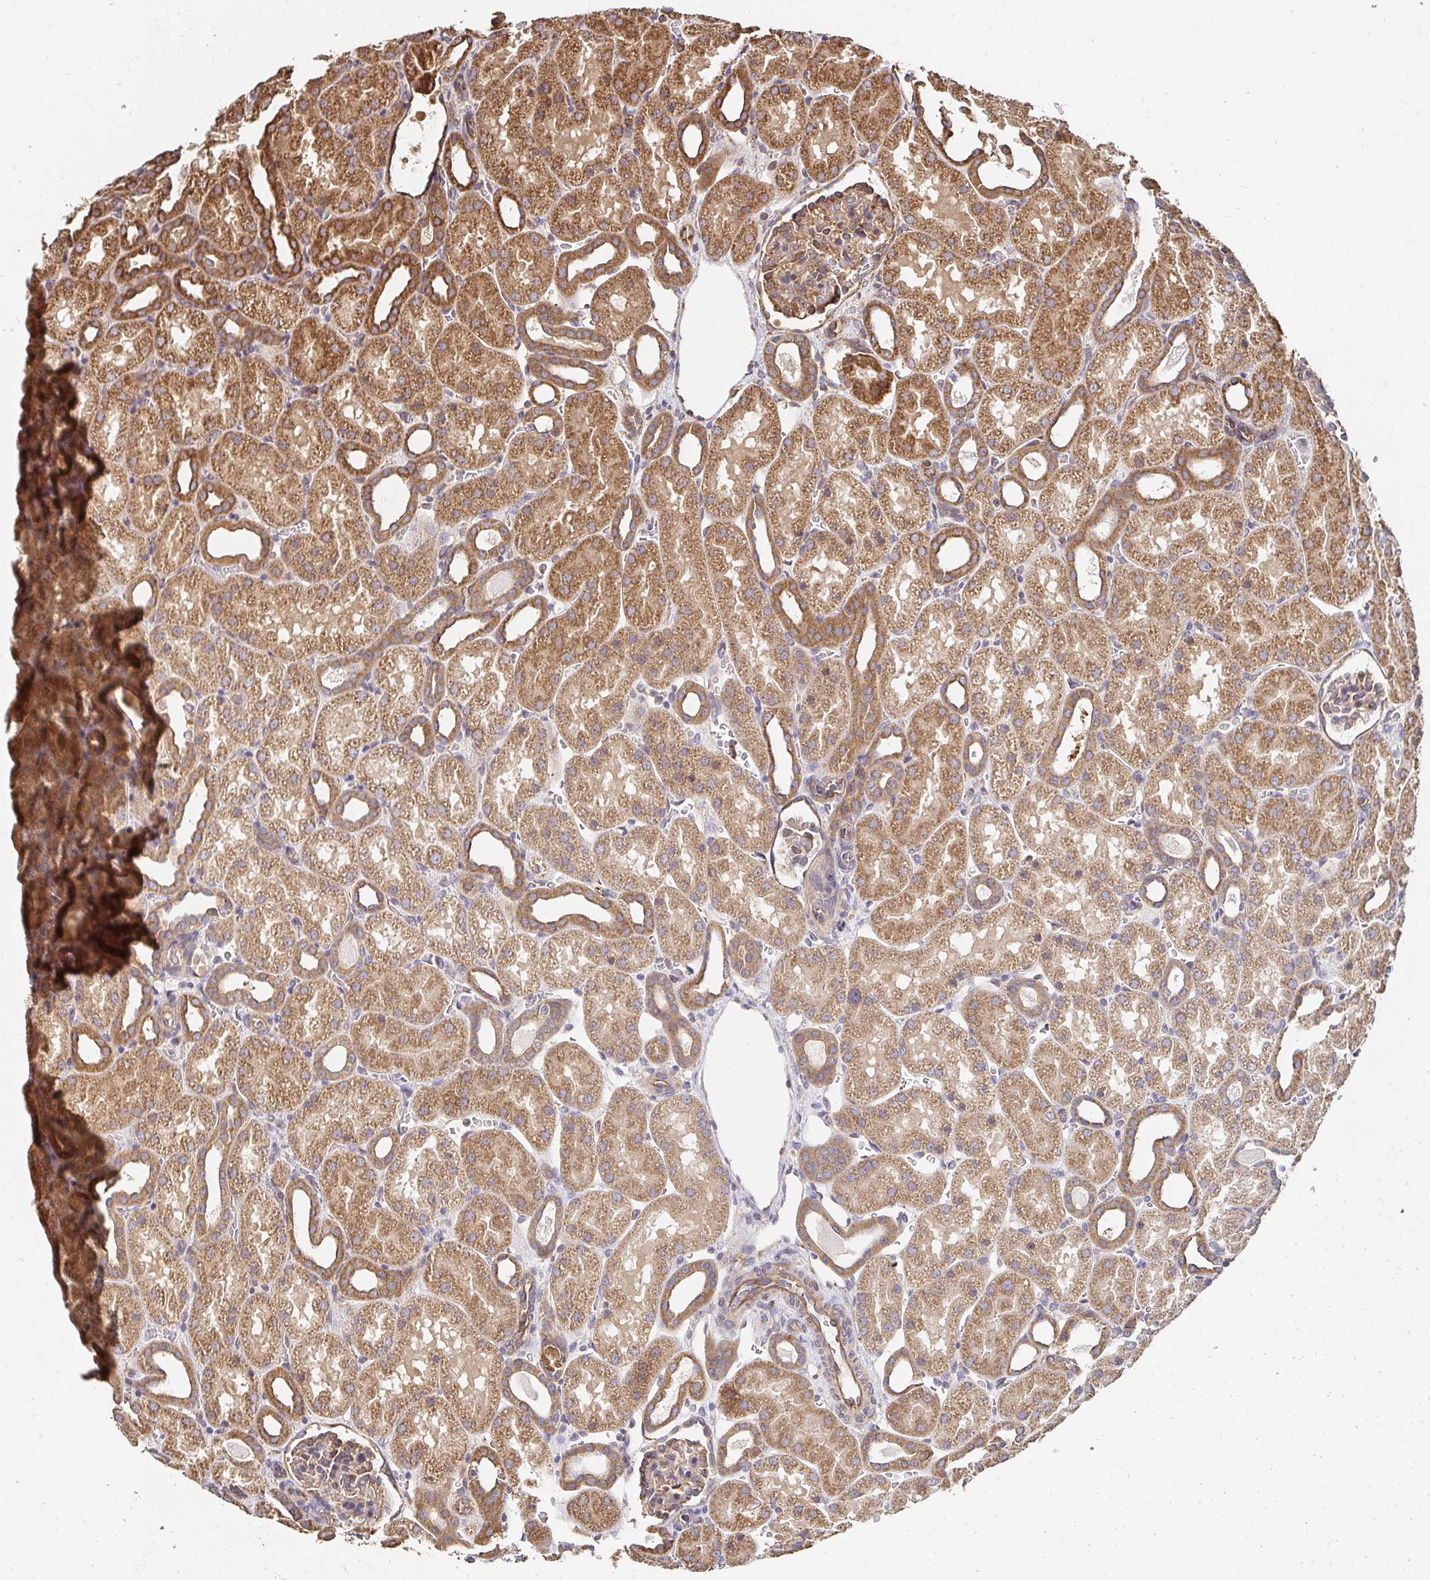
{"staining": {"intensity": "moderate", "quantity": ">75%", "location": "cytoplasmic/membranous"}, "tissue": "kidney", "cell_type": "Cells in glomeruli", "image_type": "normal", "snomed": [{"axis": "morphology", "description": "Normal tissue, NOS"}, {"axis": "topography", "description": "Kidney"}], "caption": "DAB immunohistochemical staining of benign kidney displays moderate cytoplasmic/membranous protein expression in about >75% of cells in glomeruli.", "gene": "APBB1", "patient": {"sex": "male", "age": 2}}